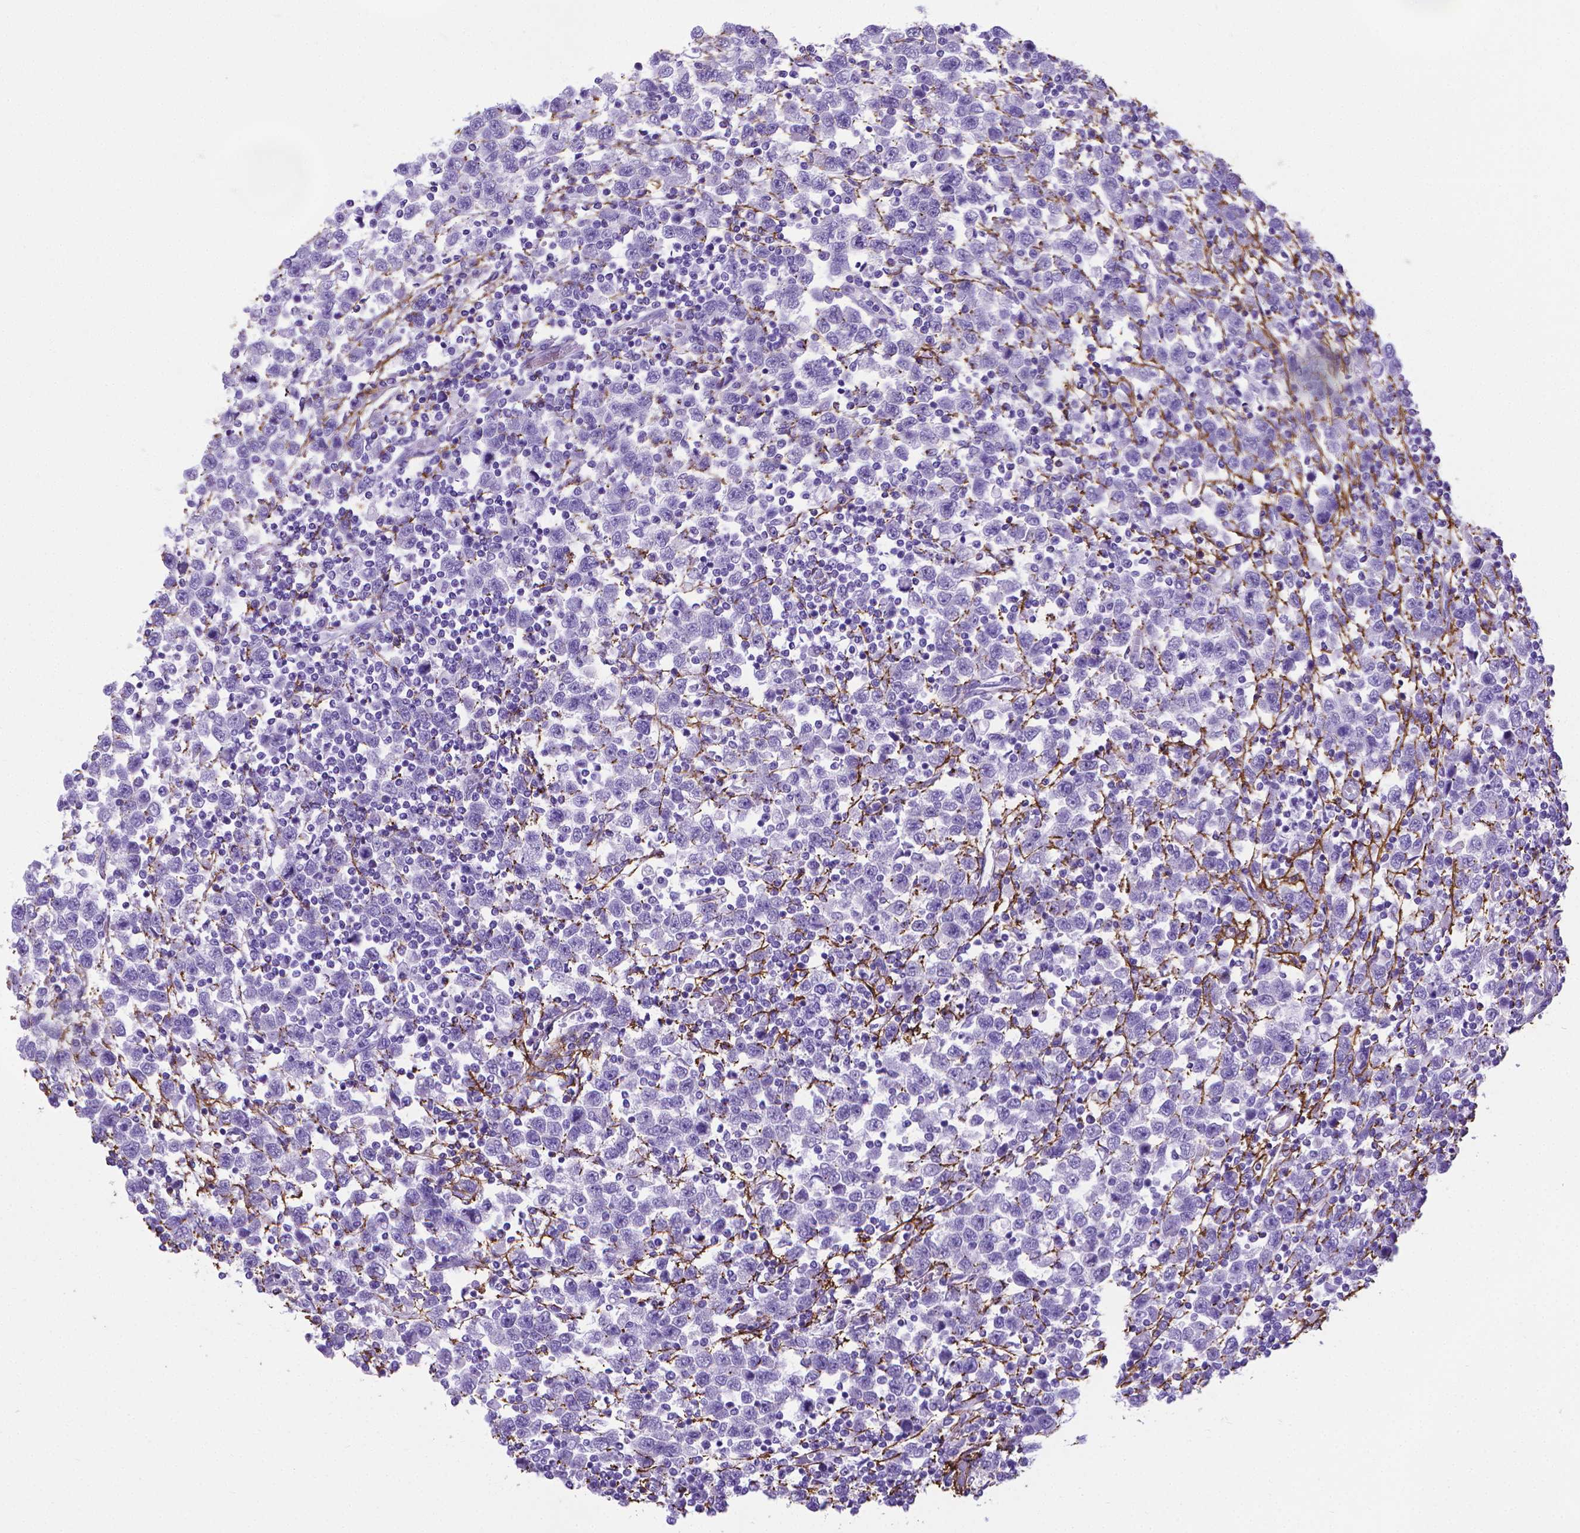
{"staining": {"intensity": "negative", "quantity": "none", "location": "none"}, "tissue": "testis cancer", "cell_type": "Tumor cells", "image_type": "cancer", "snomed": [{"axis": "morphology", "description": "Normal tissue, NOS"}, {"axis": "morphology", "description": "Seminoma, NOS"}, {"axis": "topography", "description": "Testis"}, {"axis": "topography", "description": "Epididymis"}], "caption": "Protein analysis of seminoma (testis) exhibits no significant staining in tumor cells. Nuclei are stained in blue.", "gene": "MFAP2", "patient": {"sex": "male", "age": 34}}